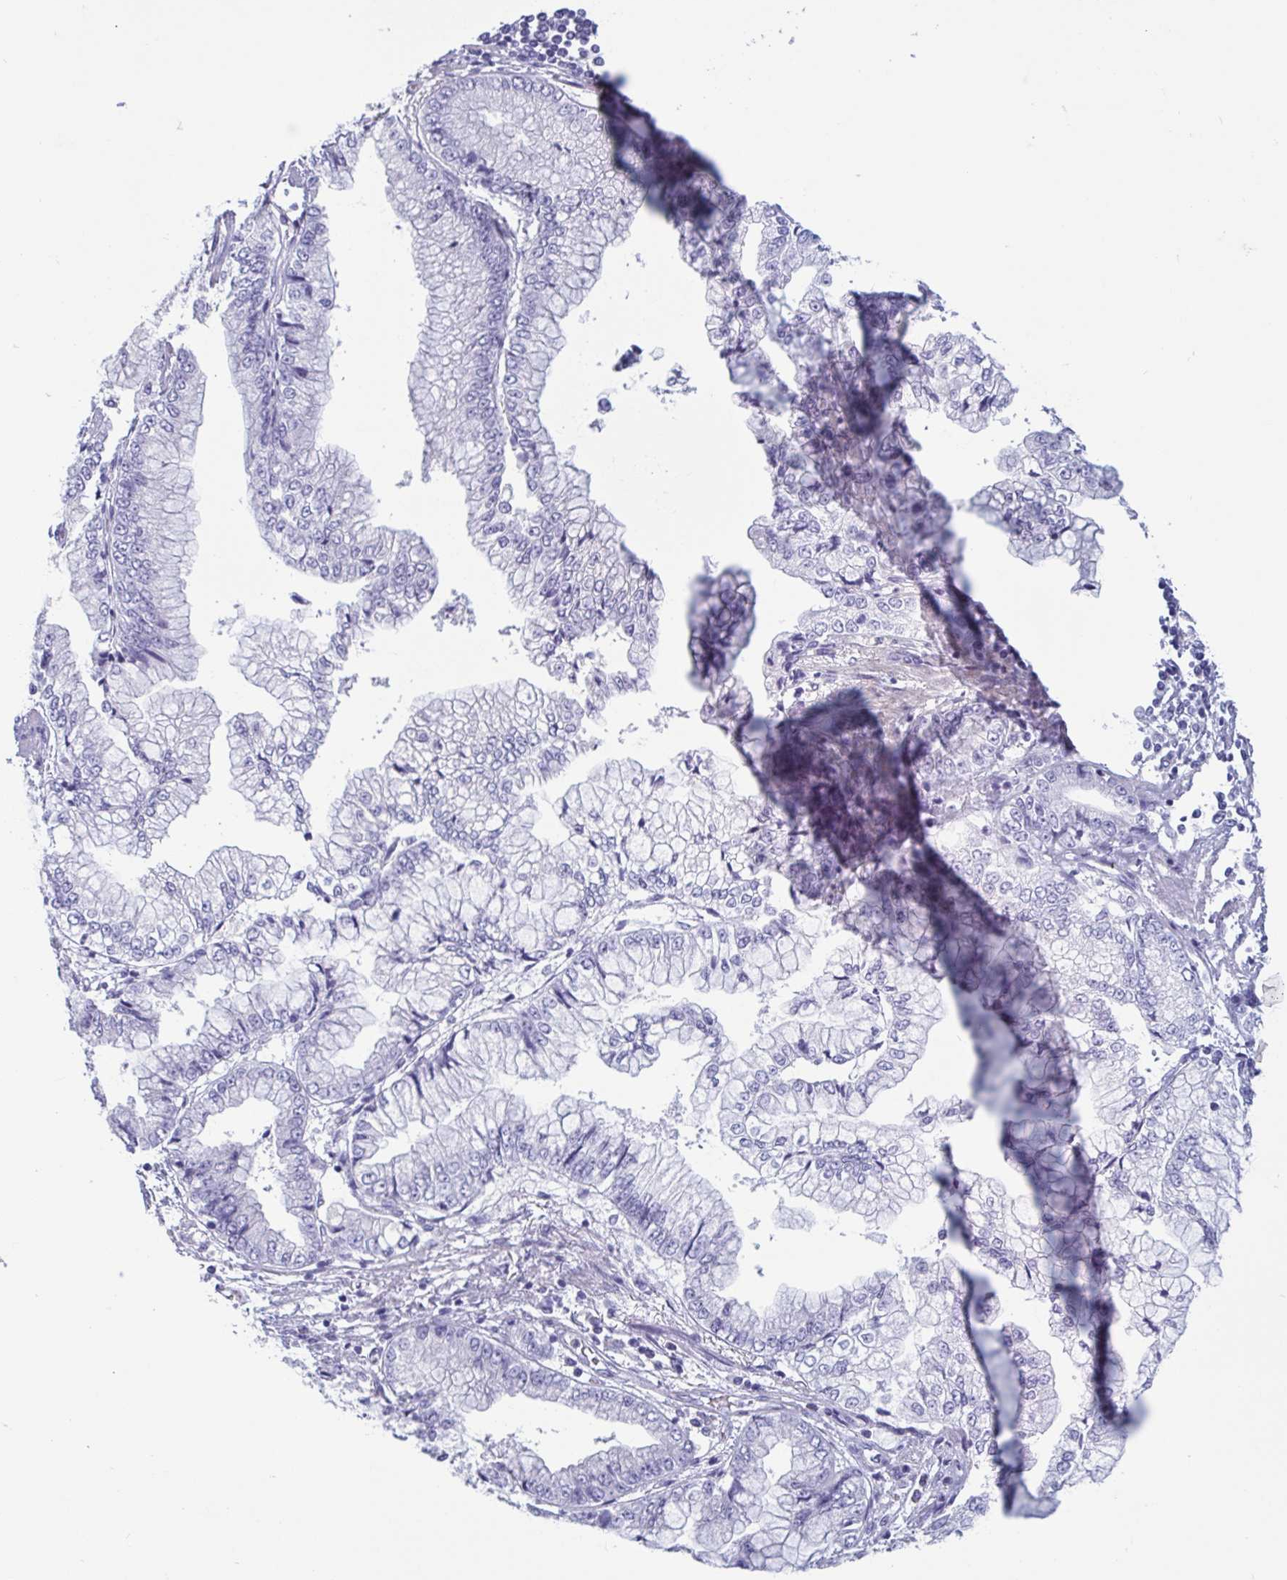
{"staining": {"intensity": "negative", "quantity": "none", "location": "none"}, "tissue": "stomach cancer", "cell_type": "Tumor cells", "image_type": "cancer", "snomed": [{"axis": "morphology", "description": "Adenocarcinoma, NOS"}, {"axis": "topography", "description": "Stomach, upper"}], "caption": "Protein analysis of stomach adenocarcinoma shows no significant expression in tumor cells.", "gene": "MORC4", "patient": {"sex": "female", "age": 74}}